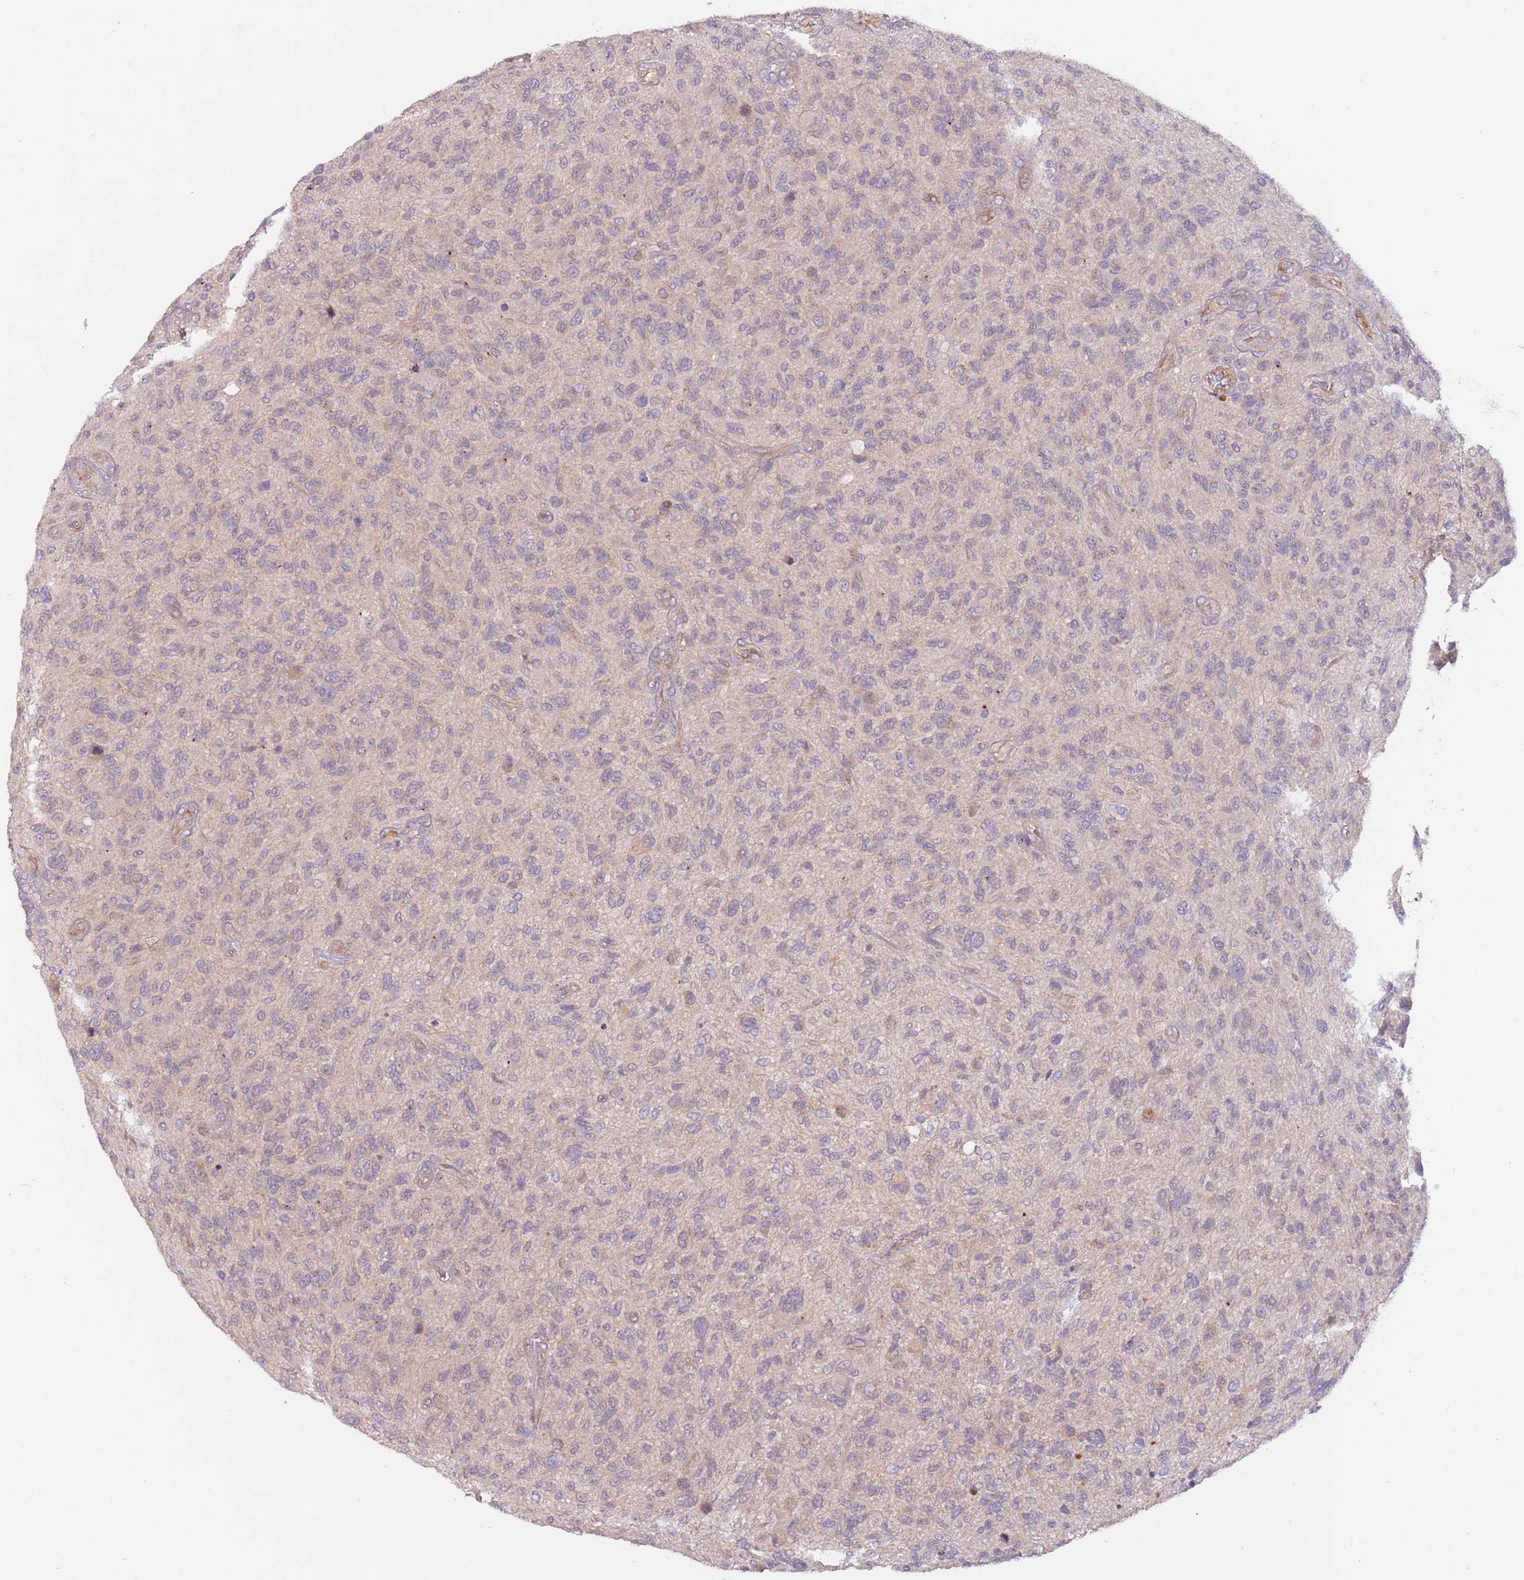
{"staining": {"intensity": "negative", "quantity": "none", "location": "none"}, "tissue": "glioma", "cell_type": "Tumor cells", "image_type": "cancer", "snomed": [{"axis": "morphology", "description": "Glioma, malignant, High grade"}, {"axis": "topography", "description": "Brain"}], "caption": "A photomicrograph of glioma stained for a protein shows no brown staining in tumor cells.", "gene": "SAV1", "patient": {"sex": "male", "age": 47}}